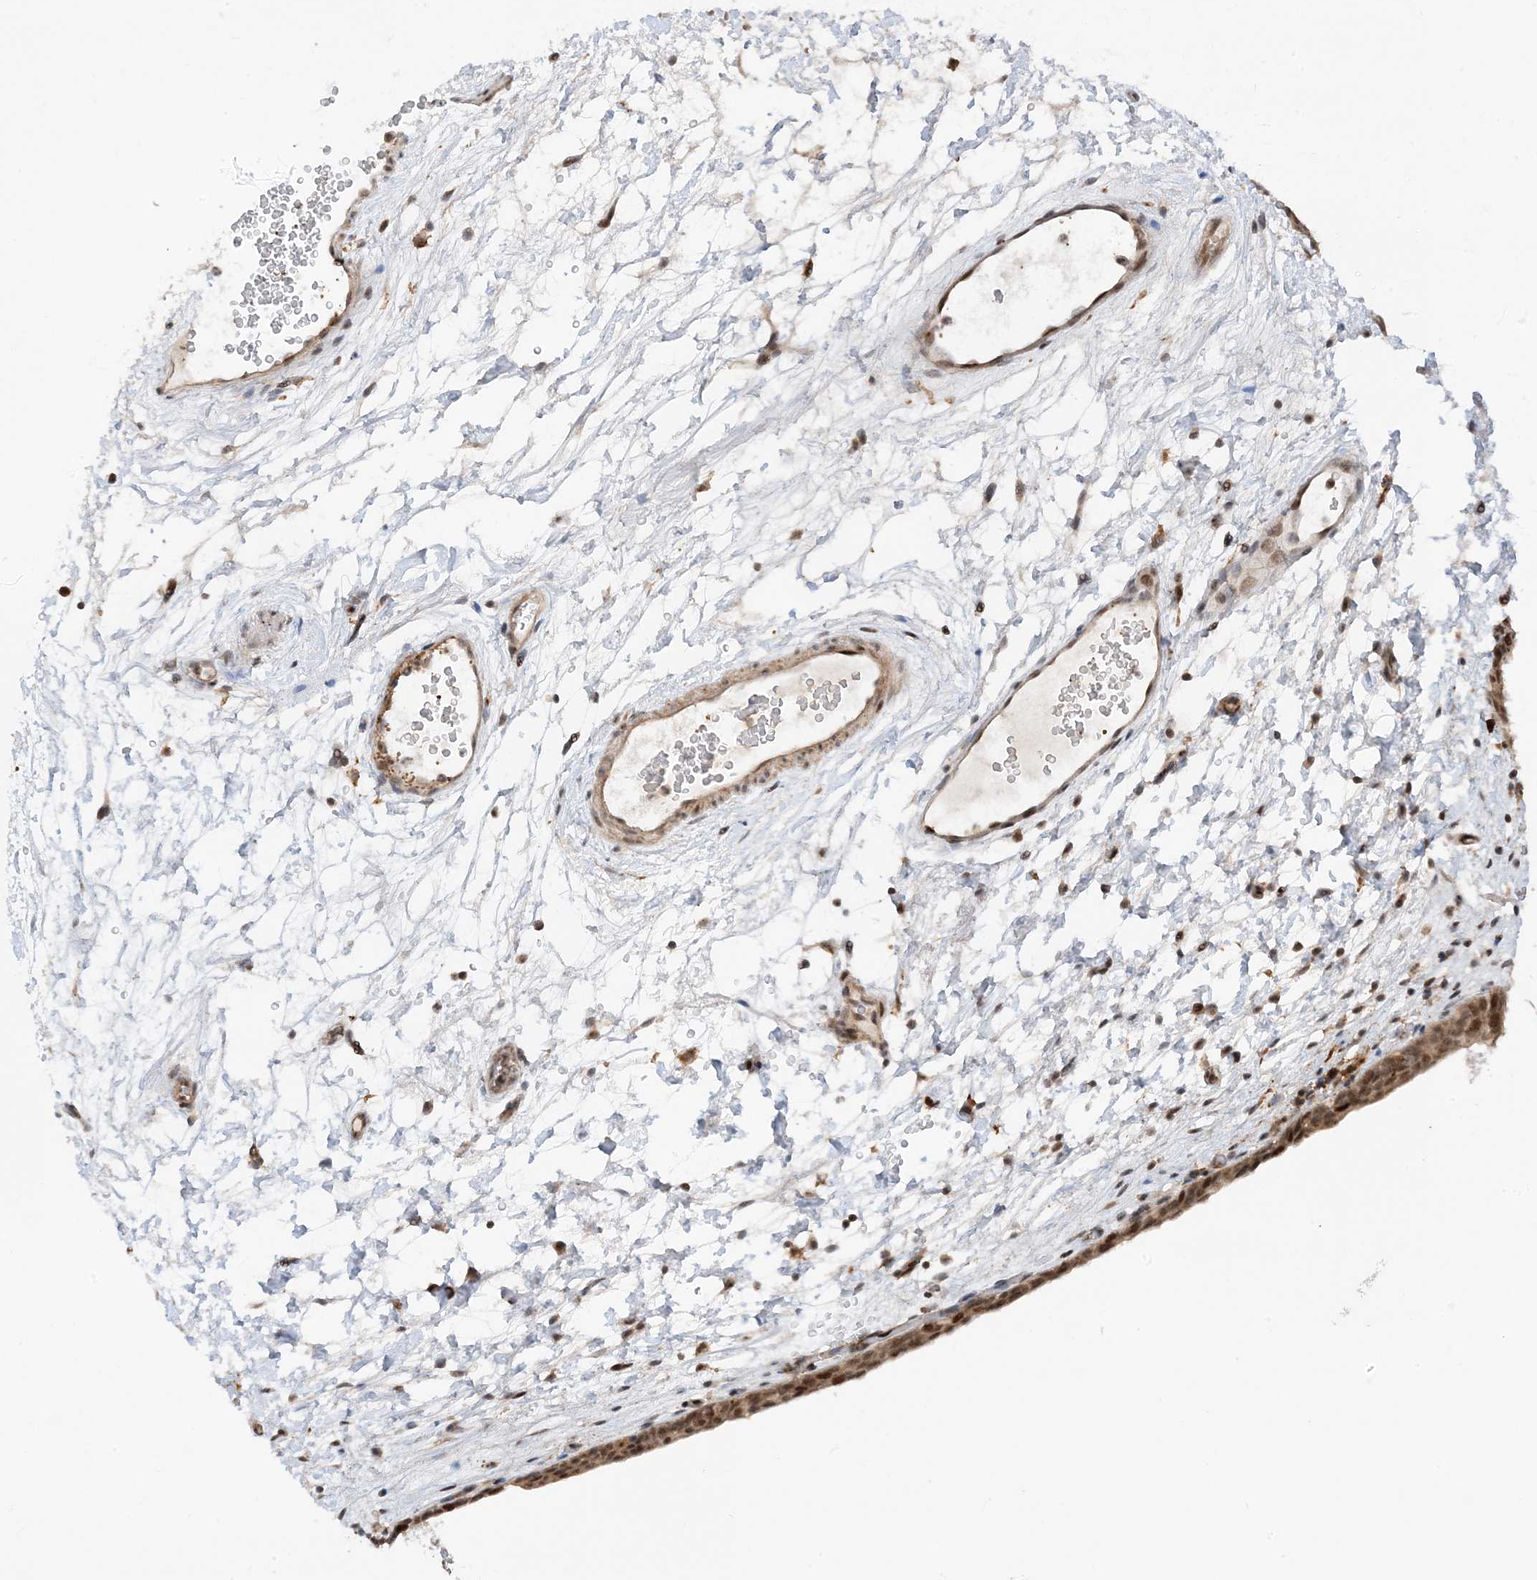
{"staining": {"intensity": "moderate", "quantity": ">75%", "location": "cytoplasmic/membranous,nuclear"}, "tissue": "urinary bladder", "cell_type": "Urothelial cells", "image_type": "normal", "snomed": [{"axis": "morphology", "description": "Normal tissue, NOS"}, {"axis": "topography", "description": "Urinary bladder"}], "caption": "Normal urinary bladder was stained to show a protein in brown. There is medium levels of moderate cytoplasmic/membranous,nuclear staining in approximately >75% of urothelial cells. The protein of interest is stained brown, and the nuclei are stained in blue (DAB (3,3'-diaminobenzidine) IHC with brightfield microscopy, high magnification).", "gene": "TATDN3", "patient": {"sex": "male", "age": 83}}